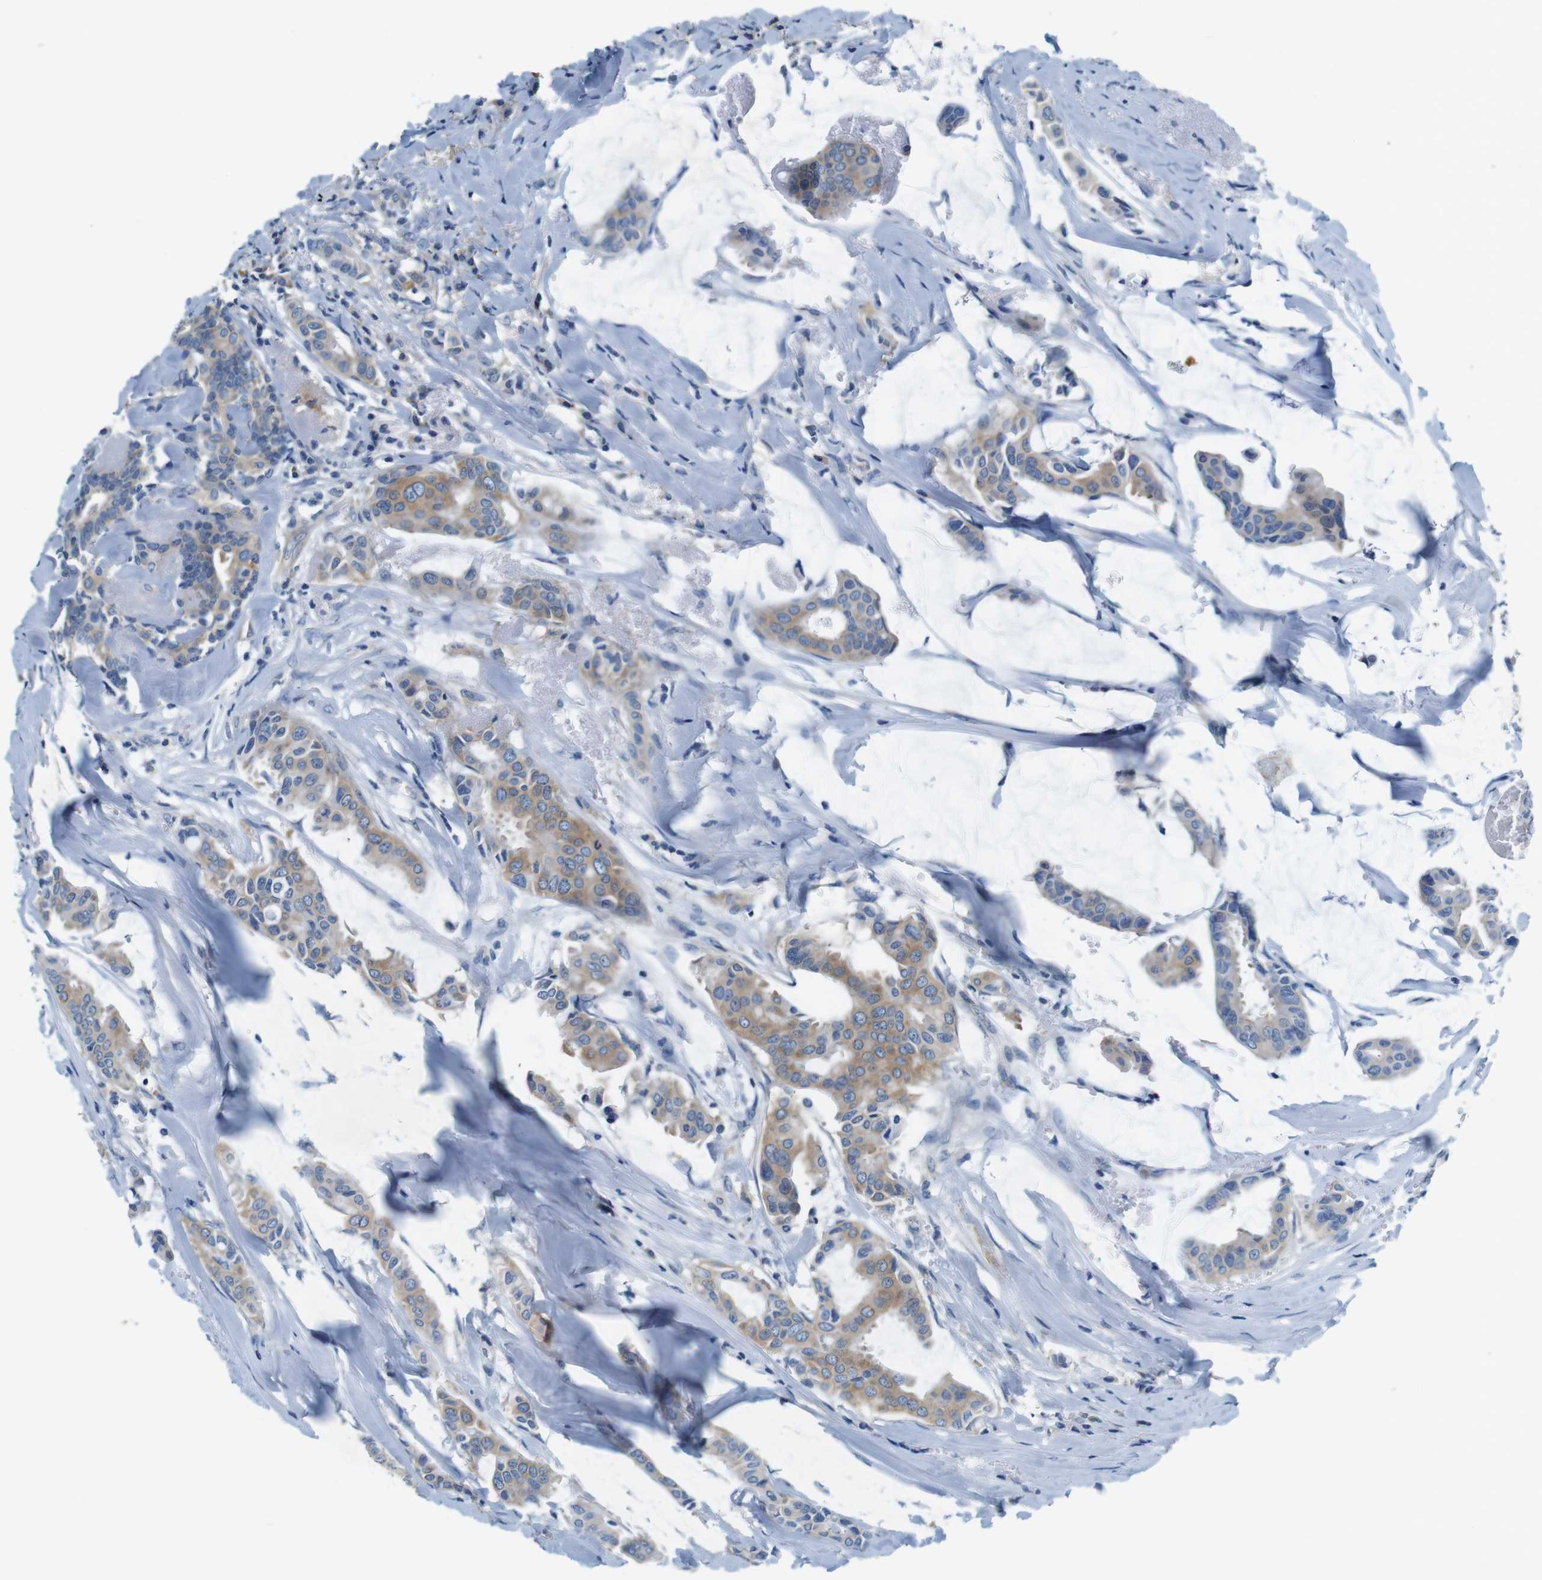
{"staining": {"intensity": "weak", "quantity": ">75%", "location": "cytoplasmic/membranous"}, "tissue": "head and neck cancer", "cell_type": "Tumor cells", "image_type": "cancer", "snomed": [{"axis": "morphology", "description": "Adenocarcinoma, NOS"}, {"axis": "topography", "description": "Salivary gland"}, {"axis": "topography", "description": "Head-Neck"}], "caption": "Weak cytoplasmic/membranous positivity for a protein is seen in approximately >75% of tumor cells of adenocarcinoma (head and neck) using immunohistochemistry (IHC).", "gene": "DENND4C", "patient": {"sex": "female", "age": 59}}